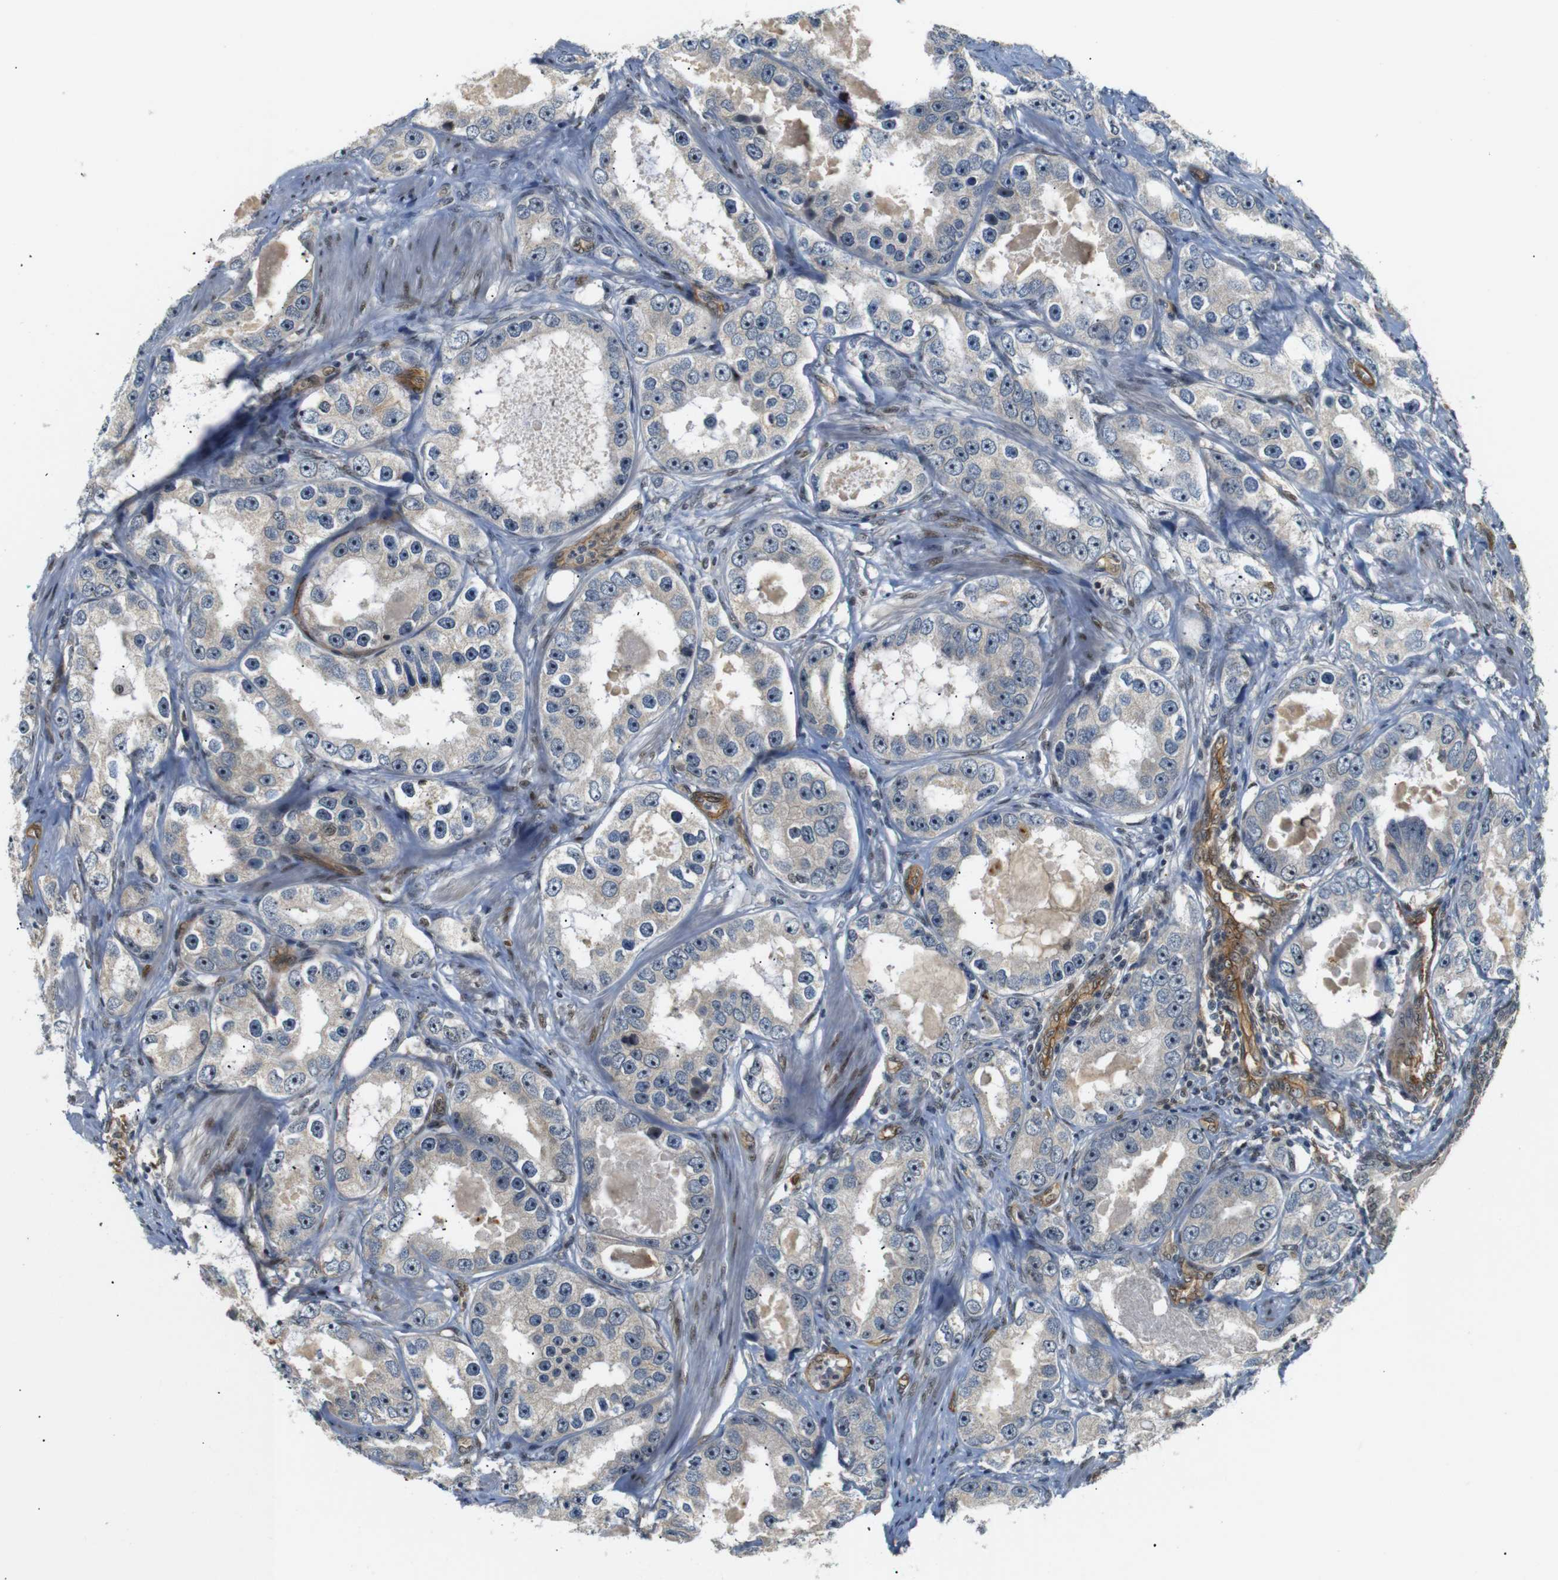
{"staining": {"intensity": "weak", "quantity": "25%-75%", "location": "cytoplasmic/membranous,nuclear"}, "tissue": "prostate cancer", "cell_type": "Tumor cells", "image_type": "cancer", "snomed": [{"axis": "morphology", "description": "Adenocarcinoma, High grade"}, {"axis": "topography", "description": "Prostate"}], "caption": "IHC image of high-grade adenocarcinoma (prostate) stained for a protein (brown), which shows low levels of weak cytoplasmic/membranous and nuclear expression in approximately 25%-75% of tumor cells.", "gene": "PARN", "patient": {"sex": "male", "age": 63}}